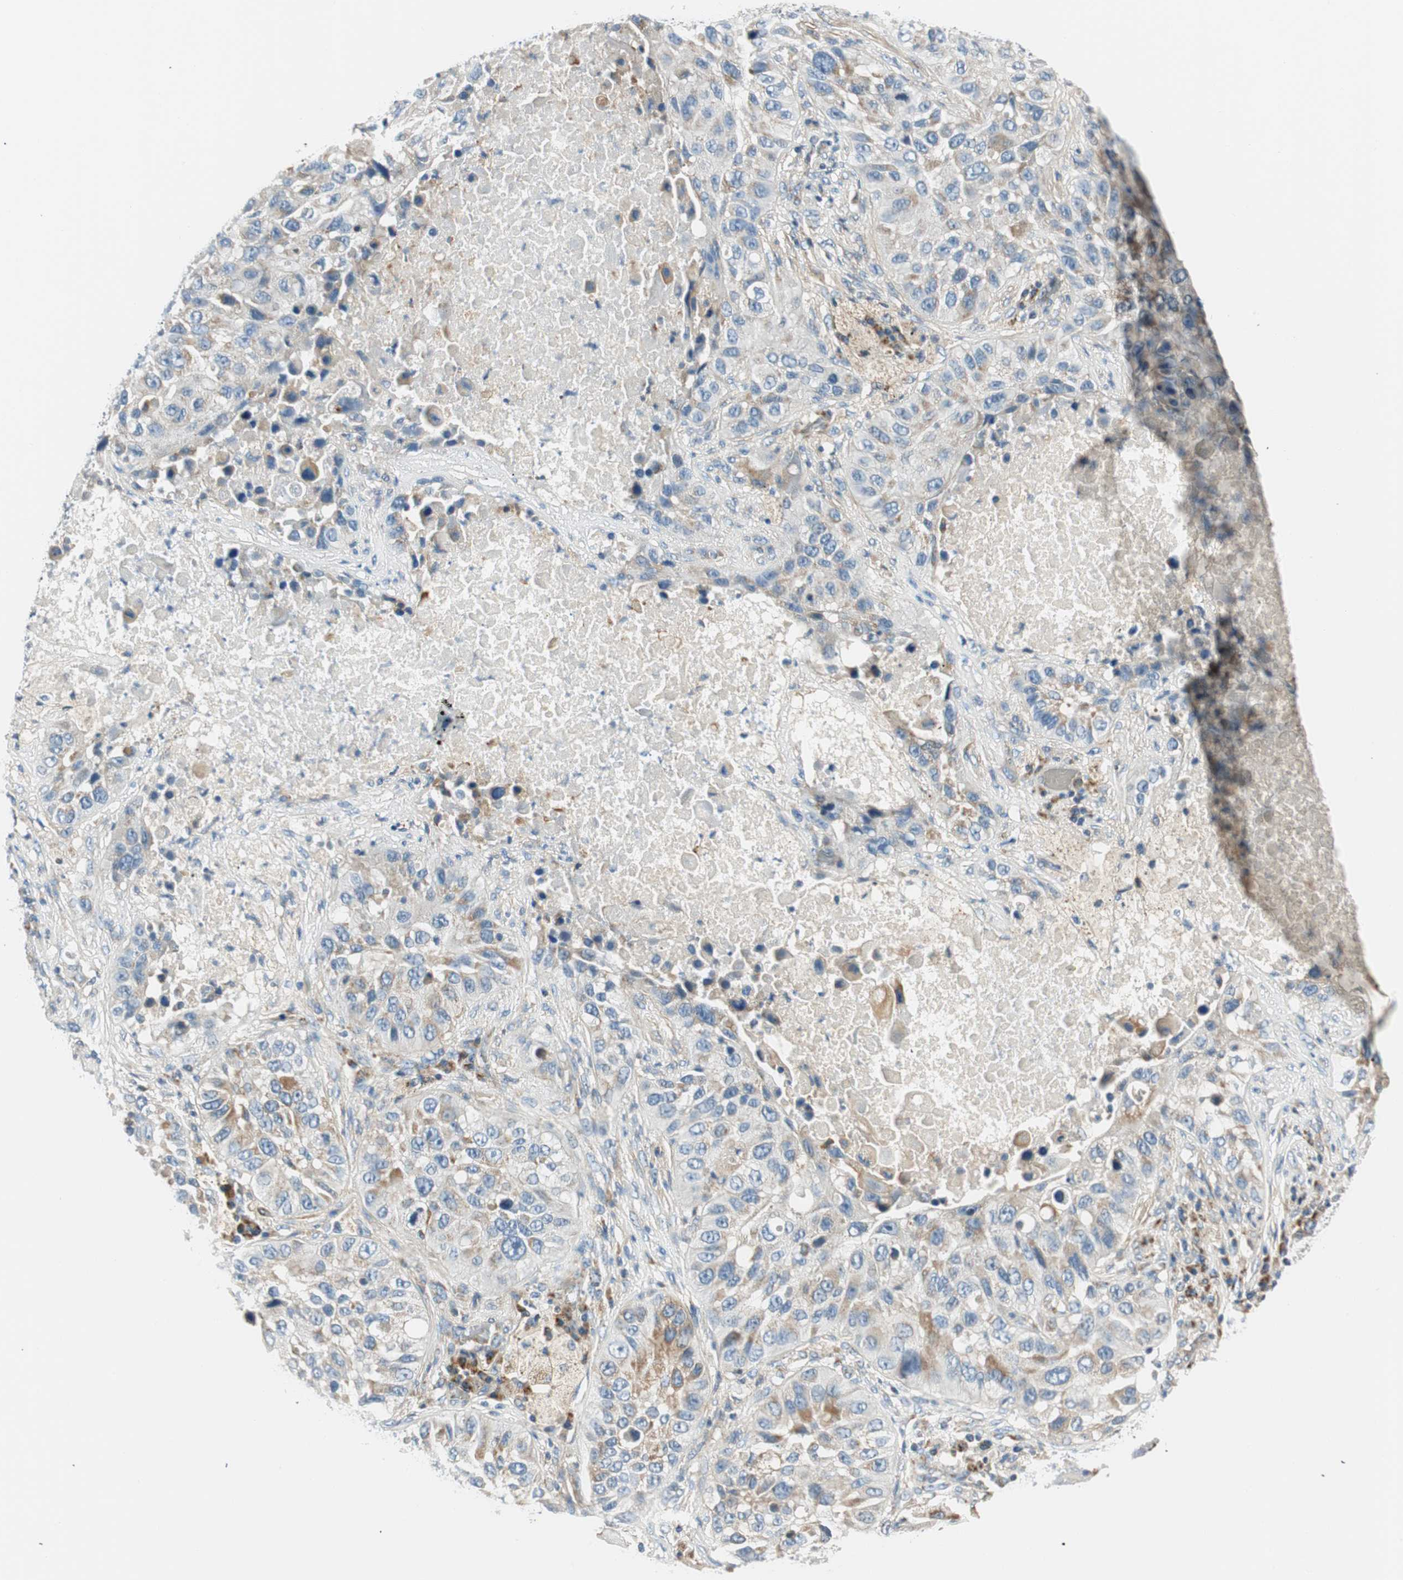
{"staining": {"intensity": "moderate", "quantity": "25%-75%", "location": "cytoplasmic/membranous"}, "tissue": "lung cancer", "cell_type": "Tumor cells", "image_type": "cancer", "snomed": [{"axis": "morphology", "description": "Squamous cell carcinoma, NOS"}, {"axis": "topography", "description": "Lung"}], "caption": "Approximately 25%-75% of tumor cells in squamous cell carcinoma (lung) demonstrate moderate cytoplasmic/membranous protein expression as visualized by brown immunohistochemical staining.", "gene": "RORB", "patient": {"sex": "male", "age": 57}}